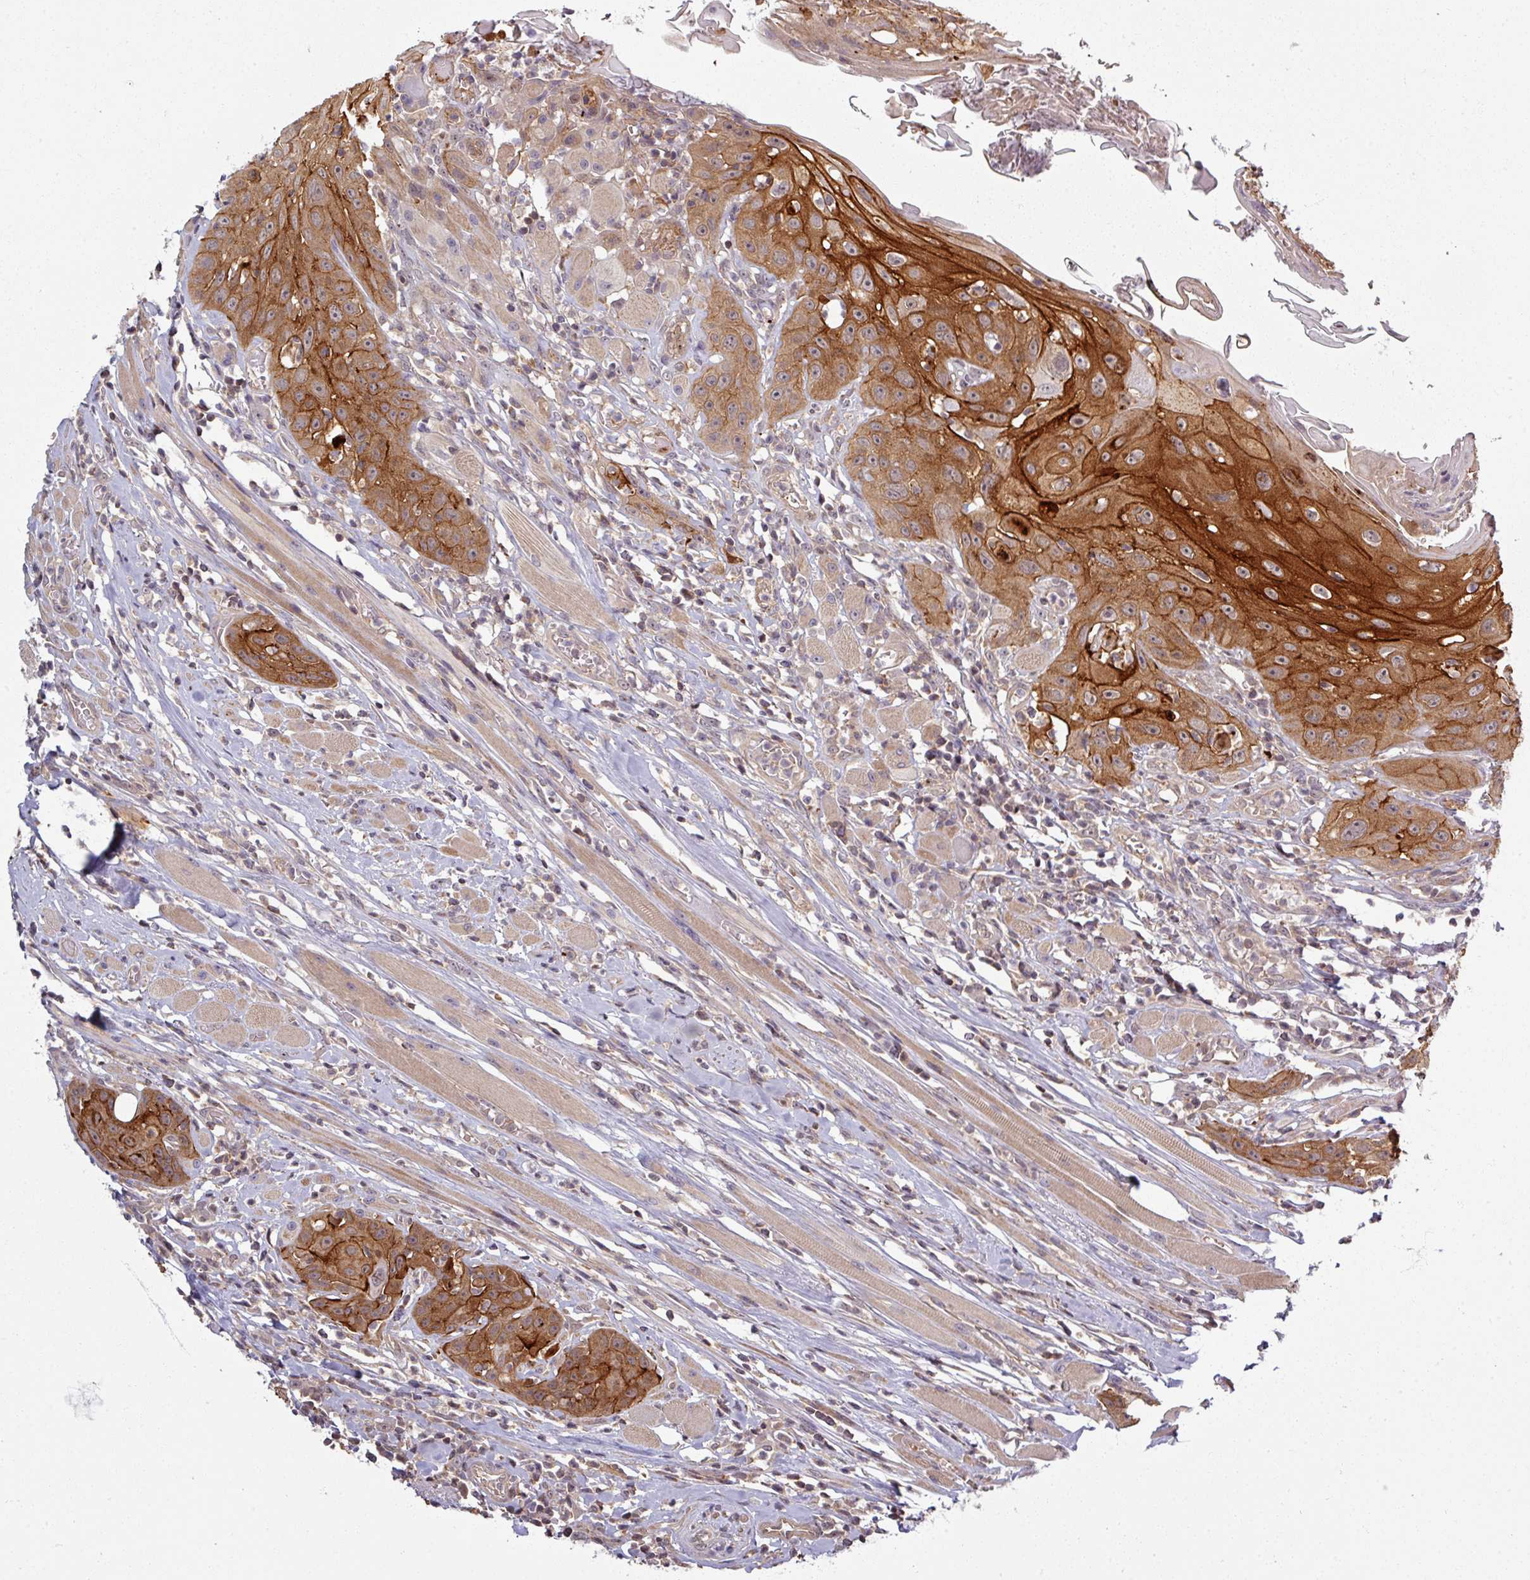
{"staining": {"intensity": "strong", "quantity": ">75%", "location": "cytoplasmic/membranous"}, "tissue": "head and neck cancer", "cell_type": "Tumor cells", "image_type": "cancer", "snomed": [{"axis": "morphology", "description": "Squamous cell carcinoma, NOS"}, {"axis": "topography", "description": "Head-Neck"}], "caption": "Head and neck cancer was stained to show a protein in brown. There is high levels of strong cytoplasmic/membranous expression in approximately >75% of tumor cells.", "gene": "TUSC3", "patient": {"sex": "female", "age": 59}}